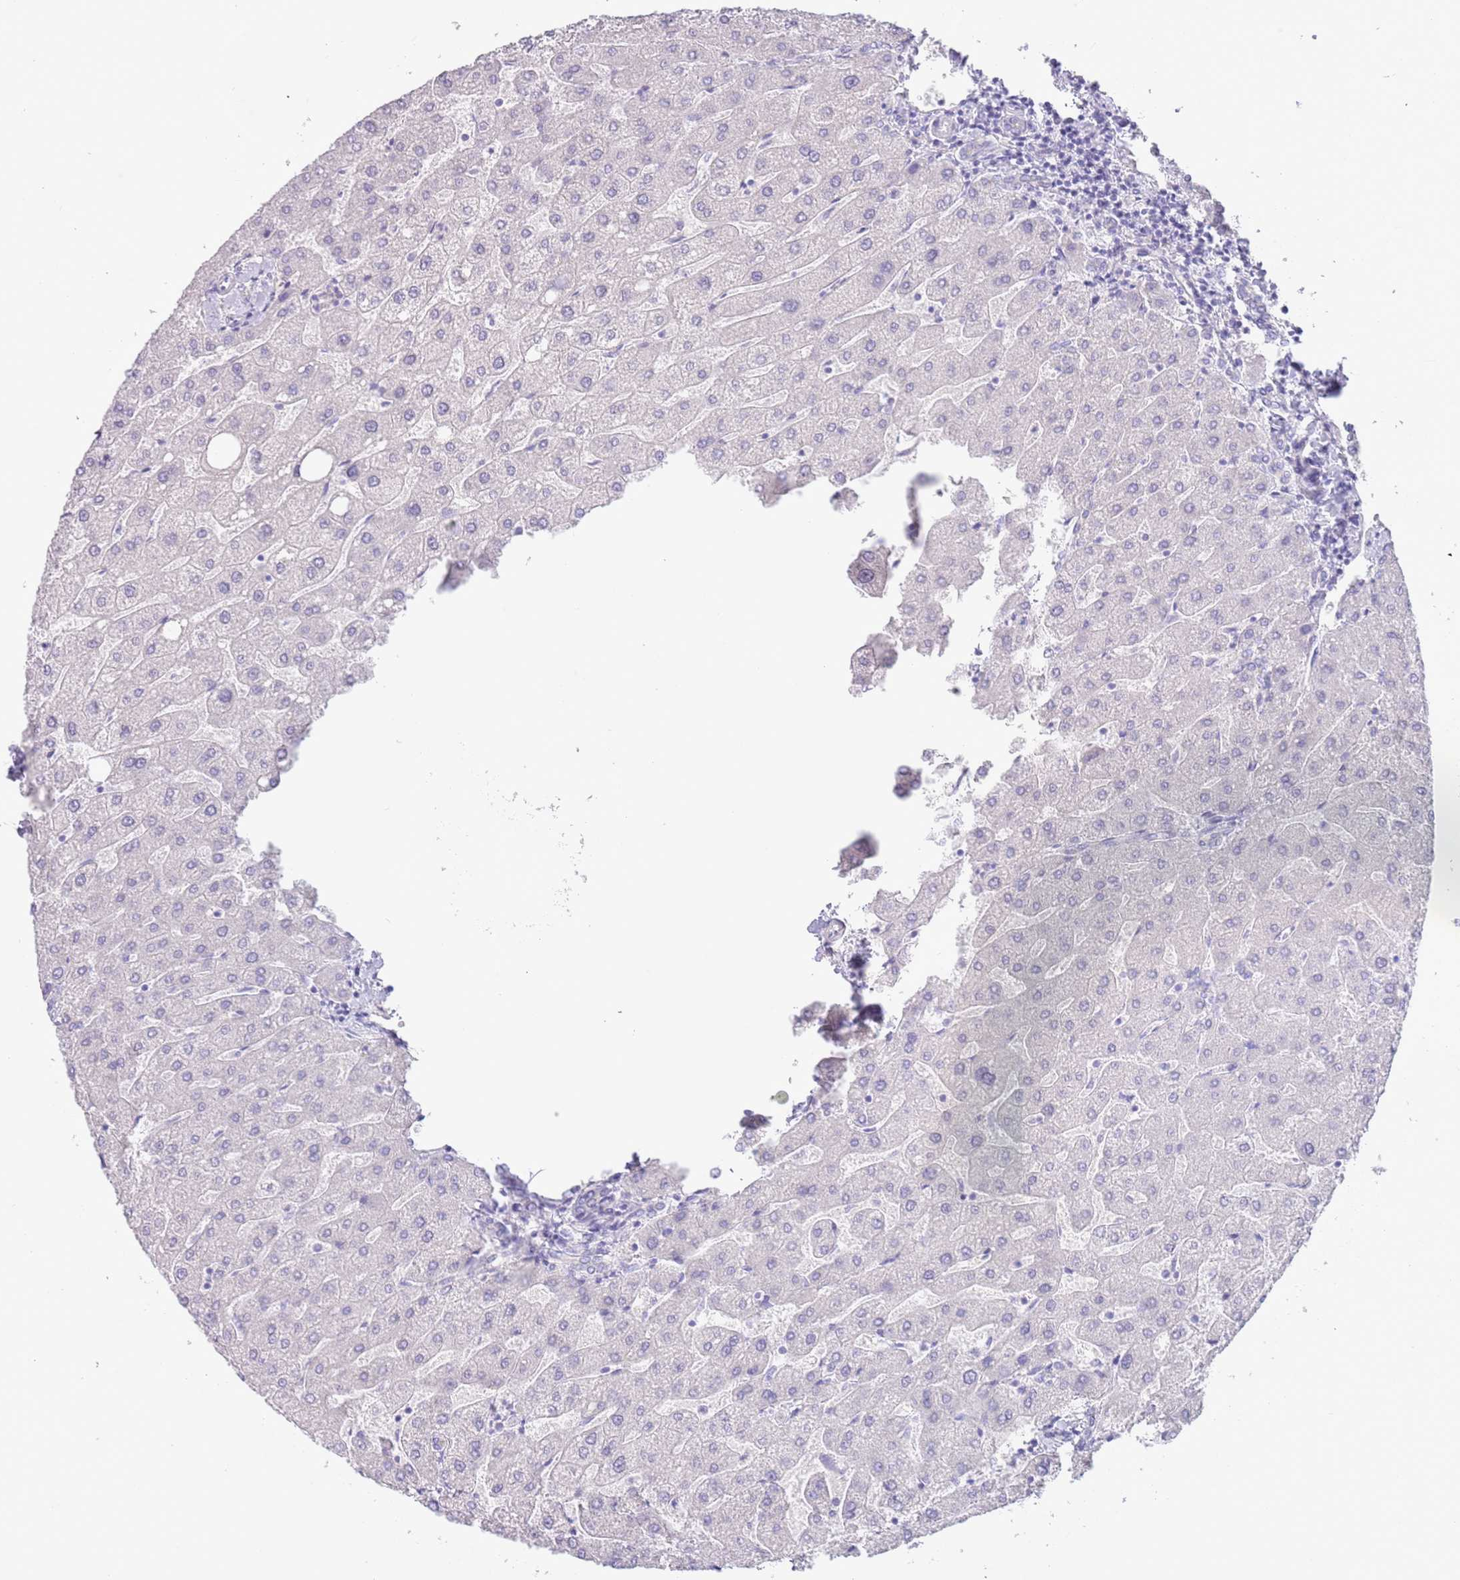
{"staining": {"intensity": "negative", "quantity": "none", "location": "none"}, "tissue": "liver", "cell_type": "Cholangiocytes", "image_type": "normal", "snomed": [{"axis": "morphology", "description": "Normal tissue, NOS"}, {"axis": "topography", "description": "Liver"}], "caption": "Immunohistochemistry histopathology image of benign liver: human liver stained with DAB (3,3'-diaminobenzidine) reveals no significant protein expression in cholangiocytes.", "gene": "ACR", "patient": {"sex": "male", "age": 67}}